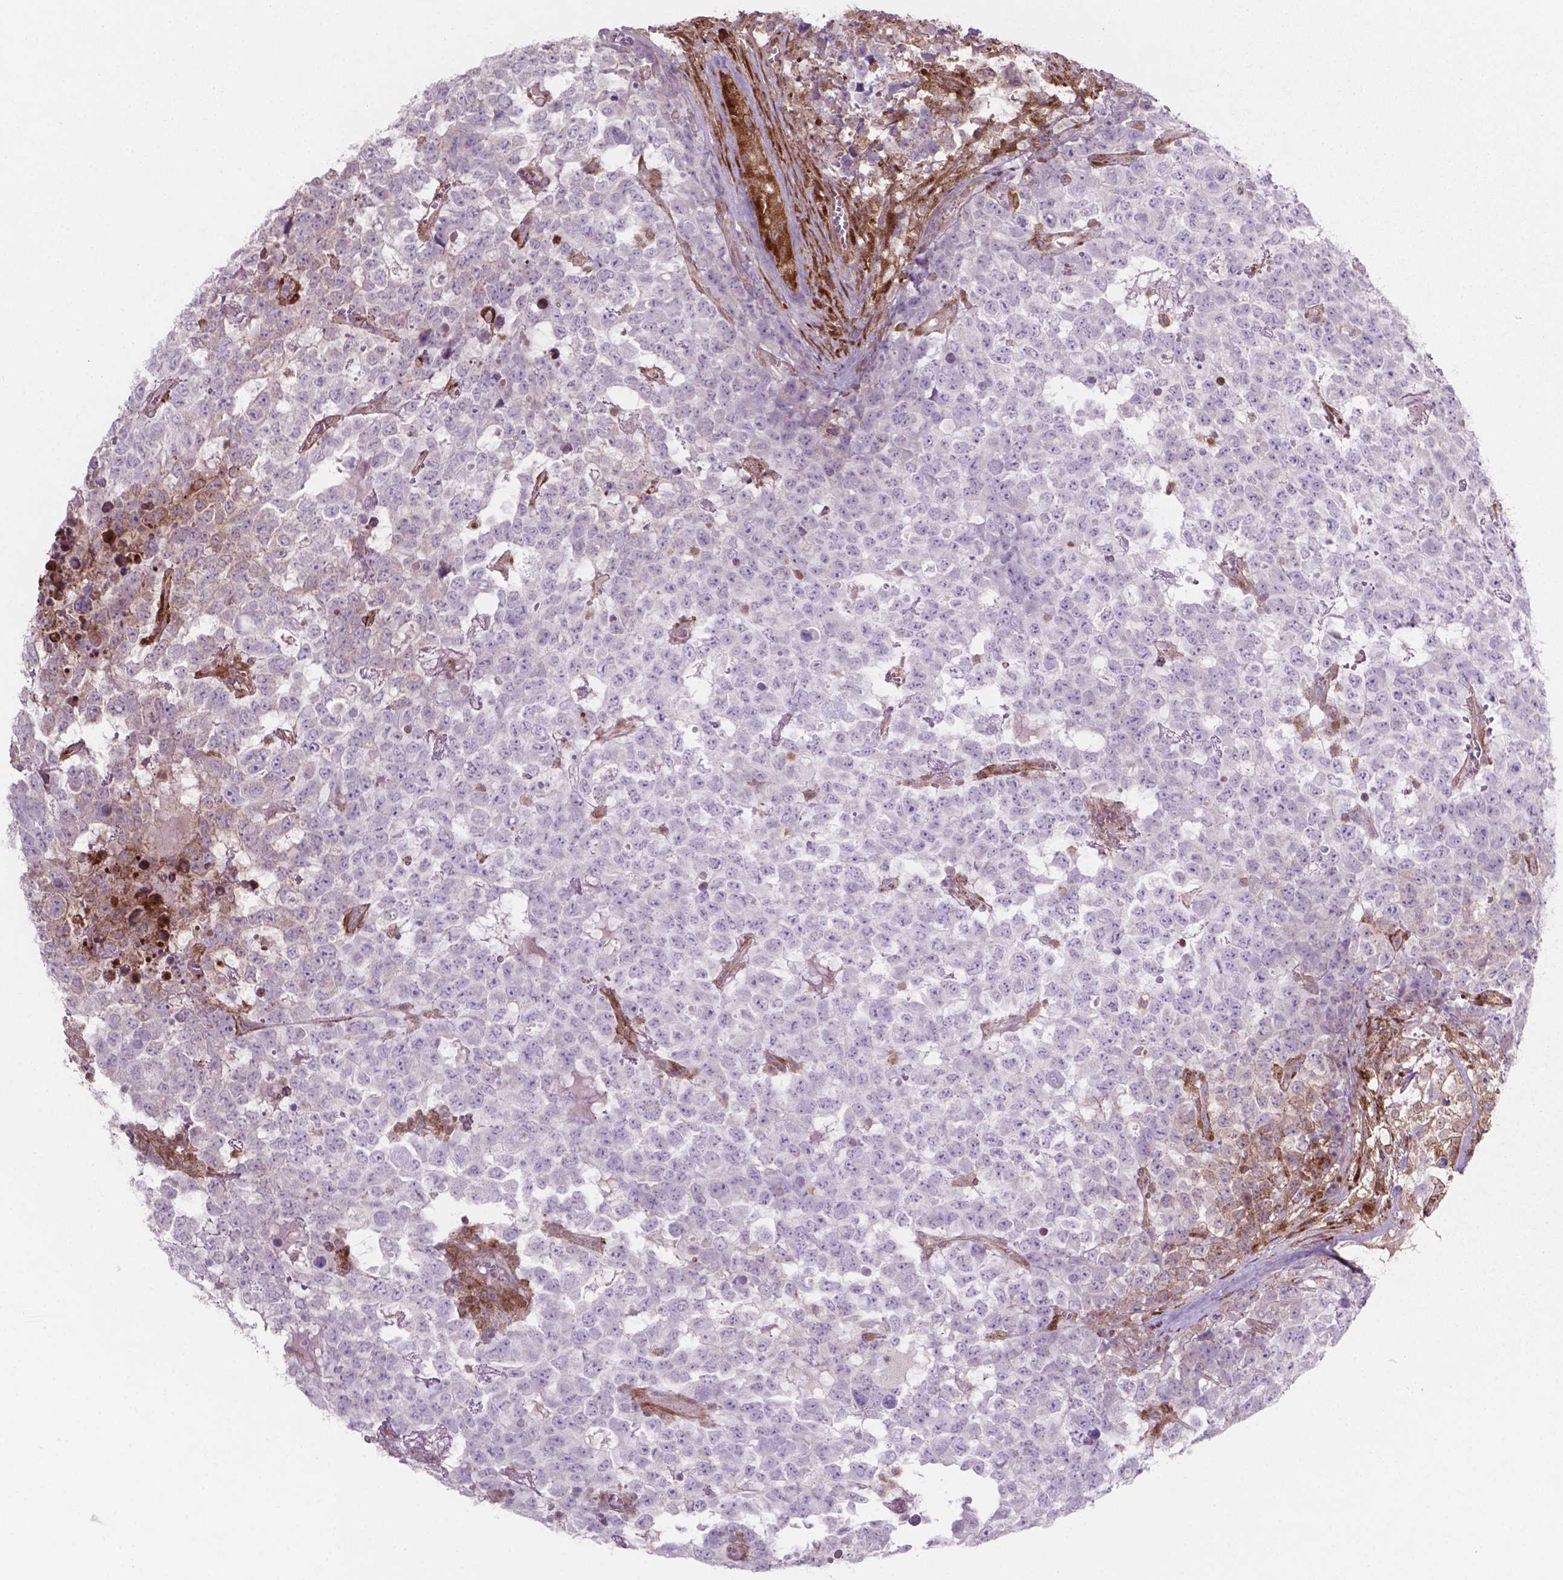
{"staining": {"intensity": "negative", "quantity": "none", "location": "none"}, "tissue": "testis cancer", "cell_type": "Tumor cells", "image_type": "cancer", "snomed": [{"axis": "morphology", "description": "Carcinoma, Embryonal, NOS"}, {"axis": "topography", "description": "Testis"}], "caption": "DAB immunohistochemical staining of human testis cancer (embryonal carcinoma) displays no significant positivity in tumor cells.", "gene": "LDHA", "patient": {"sex": "male", "age": 23}}